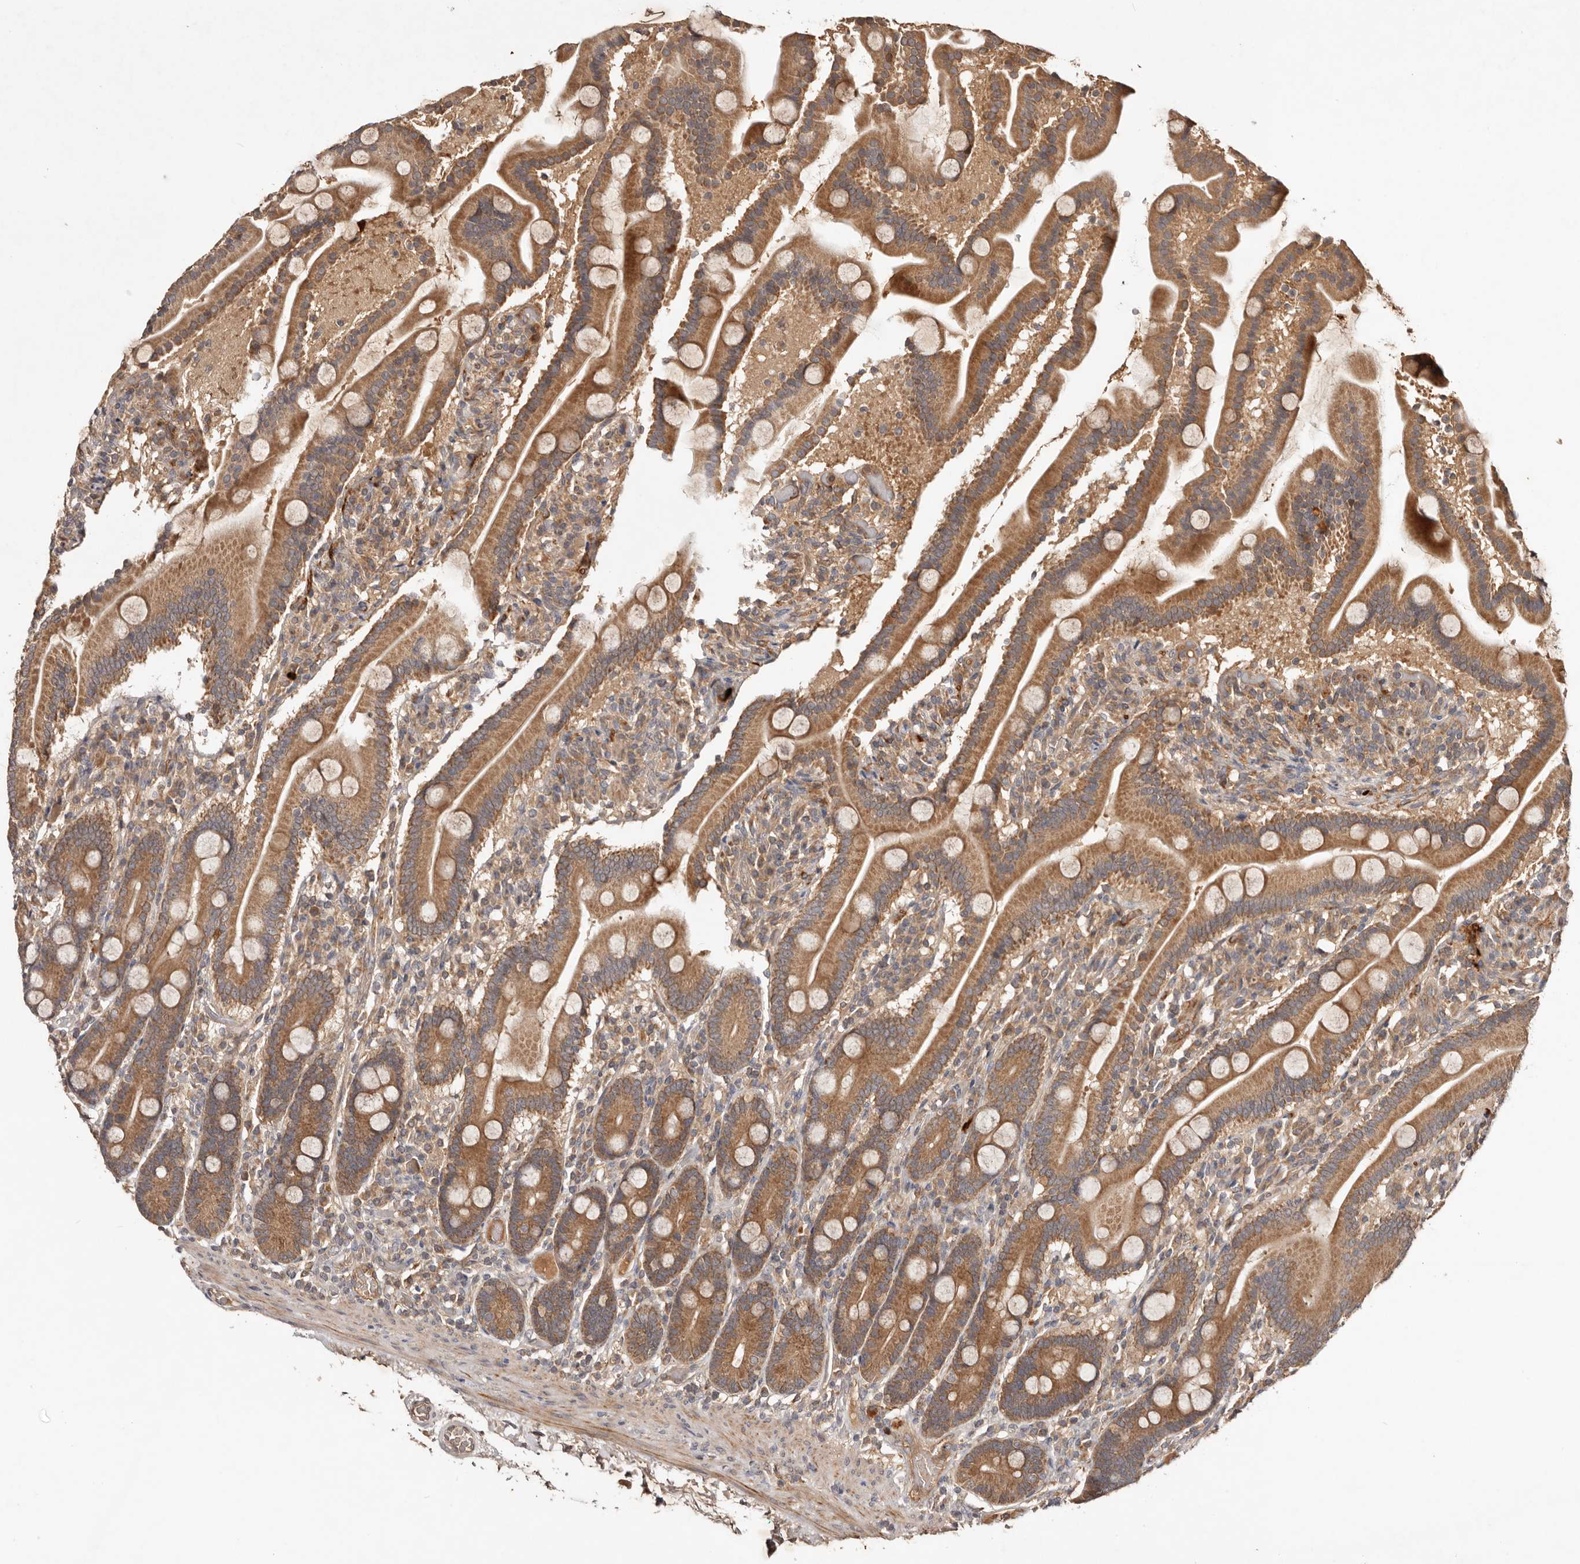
{"staining": {"intensity": "moderate", "quantity": ">75%", "location": "cytoplasmic/membranous"}, "tissue": "duodenum", "cell_type": "Glandular cells", "image_type": "normal", "snomed": [{"axis": "morphology", "description": "Normal tissue, NOS"}, {"axis": "topography", "description": "Duodenum"}], "caption": "Protein expression analysis of benign duodenum displays moderate cytoplasmic/membranous expression in approximately >75% of glandular cells.", "gene": "PKIB", "patient": {"sex": "male", "age": 55}}